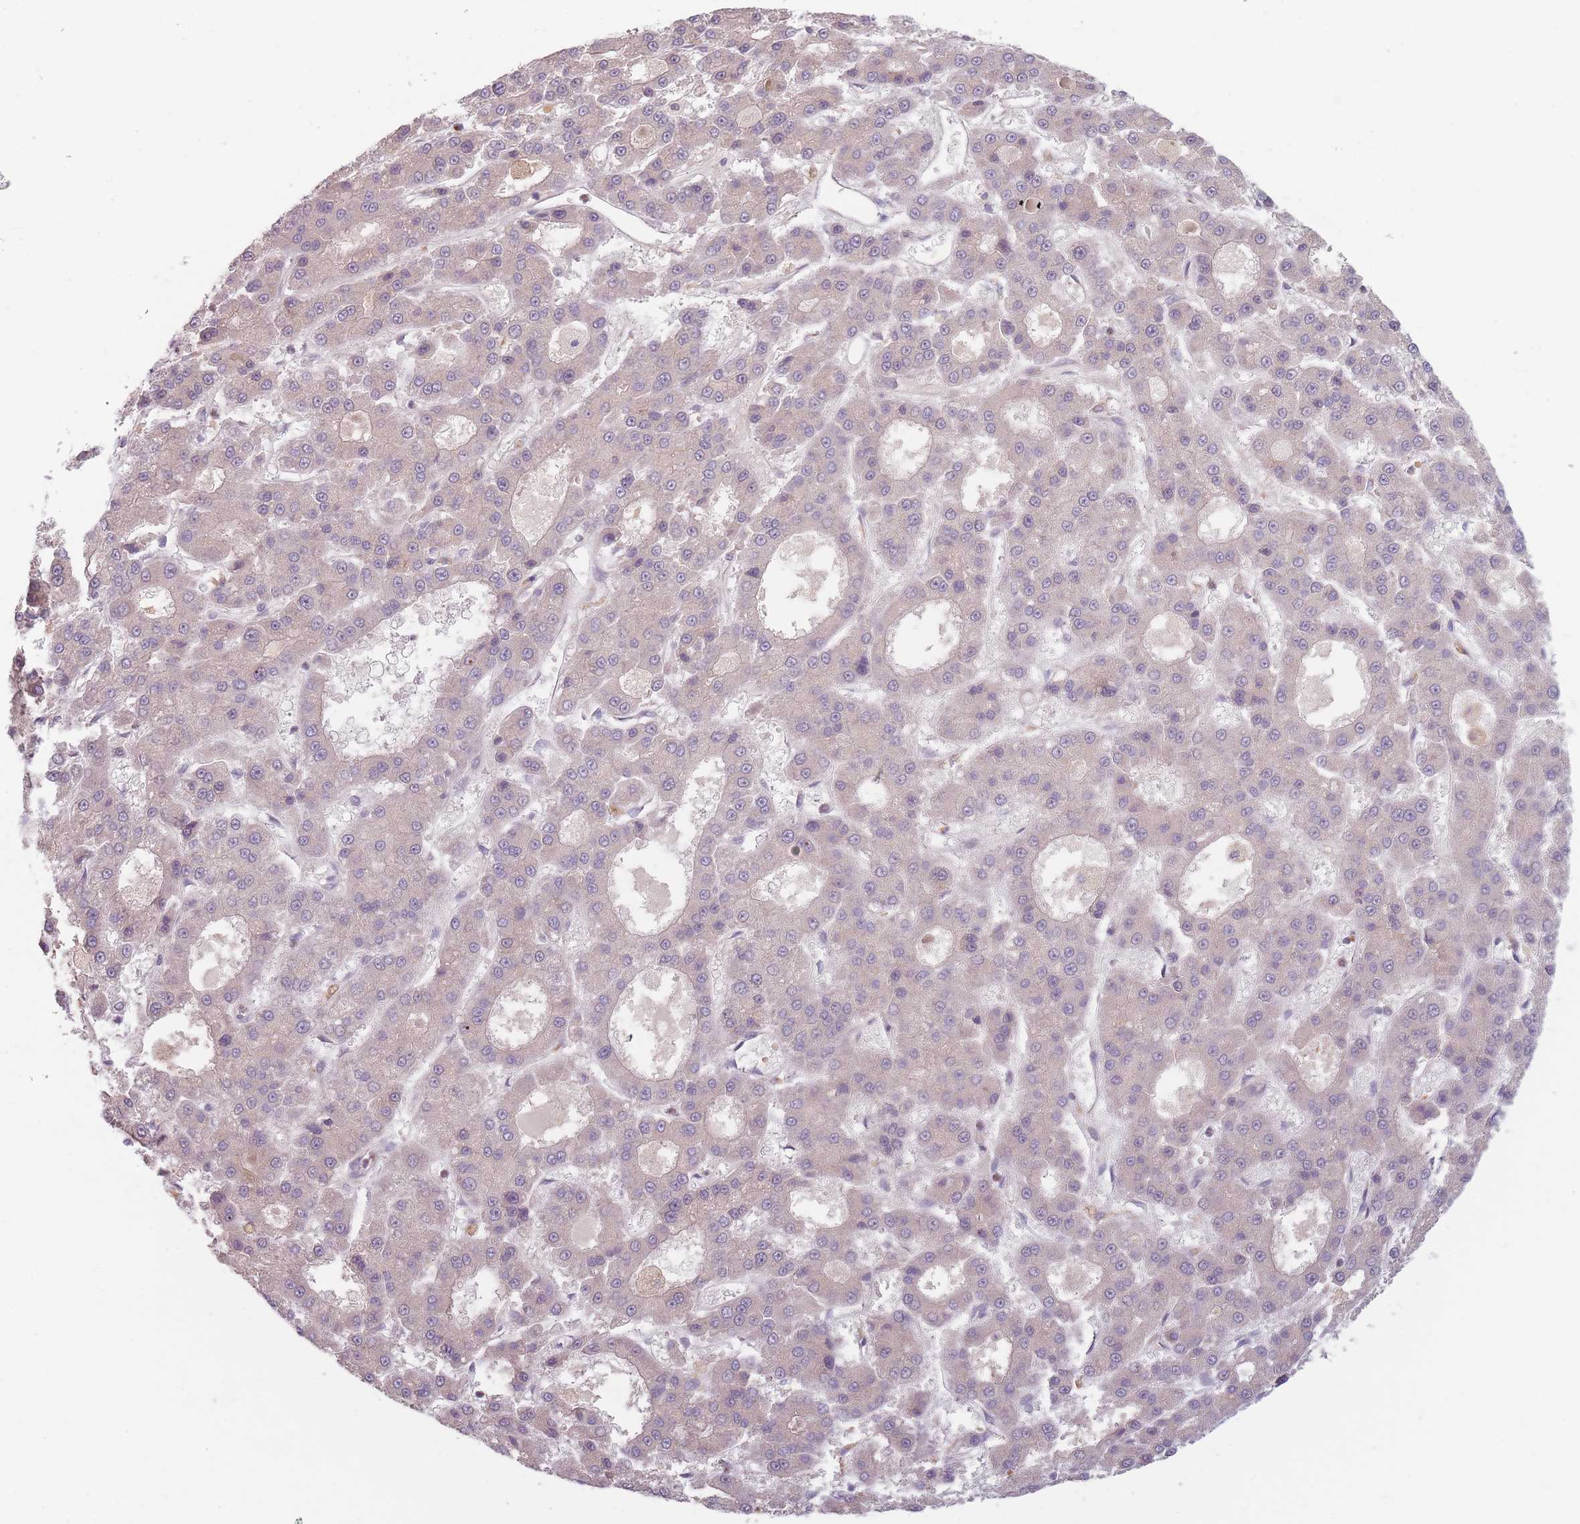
{"staining": {"intensity": "negative", "quantity": "none", "location": "none"}, "tissue": "liver cancer", "cell_type": "Tumor cells", "image_type": "cancer", "snomed": [{"axis": "morphology", "description": "Carcinoma, Hepatocellular, NOS"}, {"axis": "topography", "description": "Liver"}], "caption": "Liver cancer (hepatocellular carcinoma) stained for a protein using IHC reveals no positivity tumor cells.", "gene": "NT5DC2", "patient": {"sex": "male", "age": 70}}